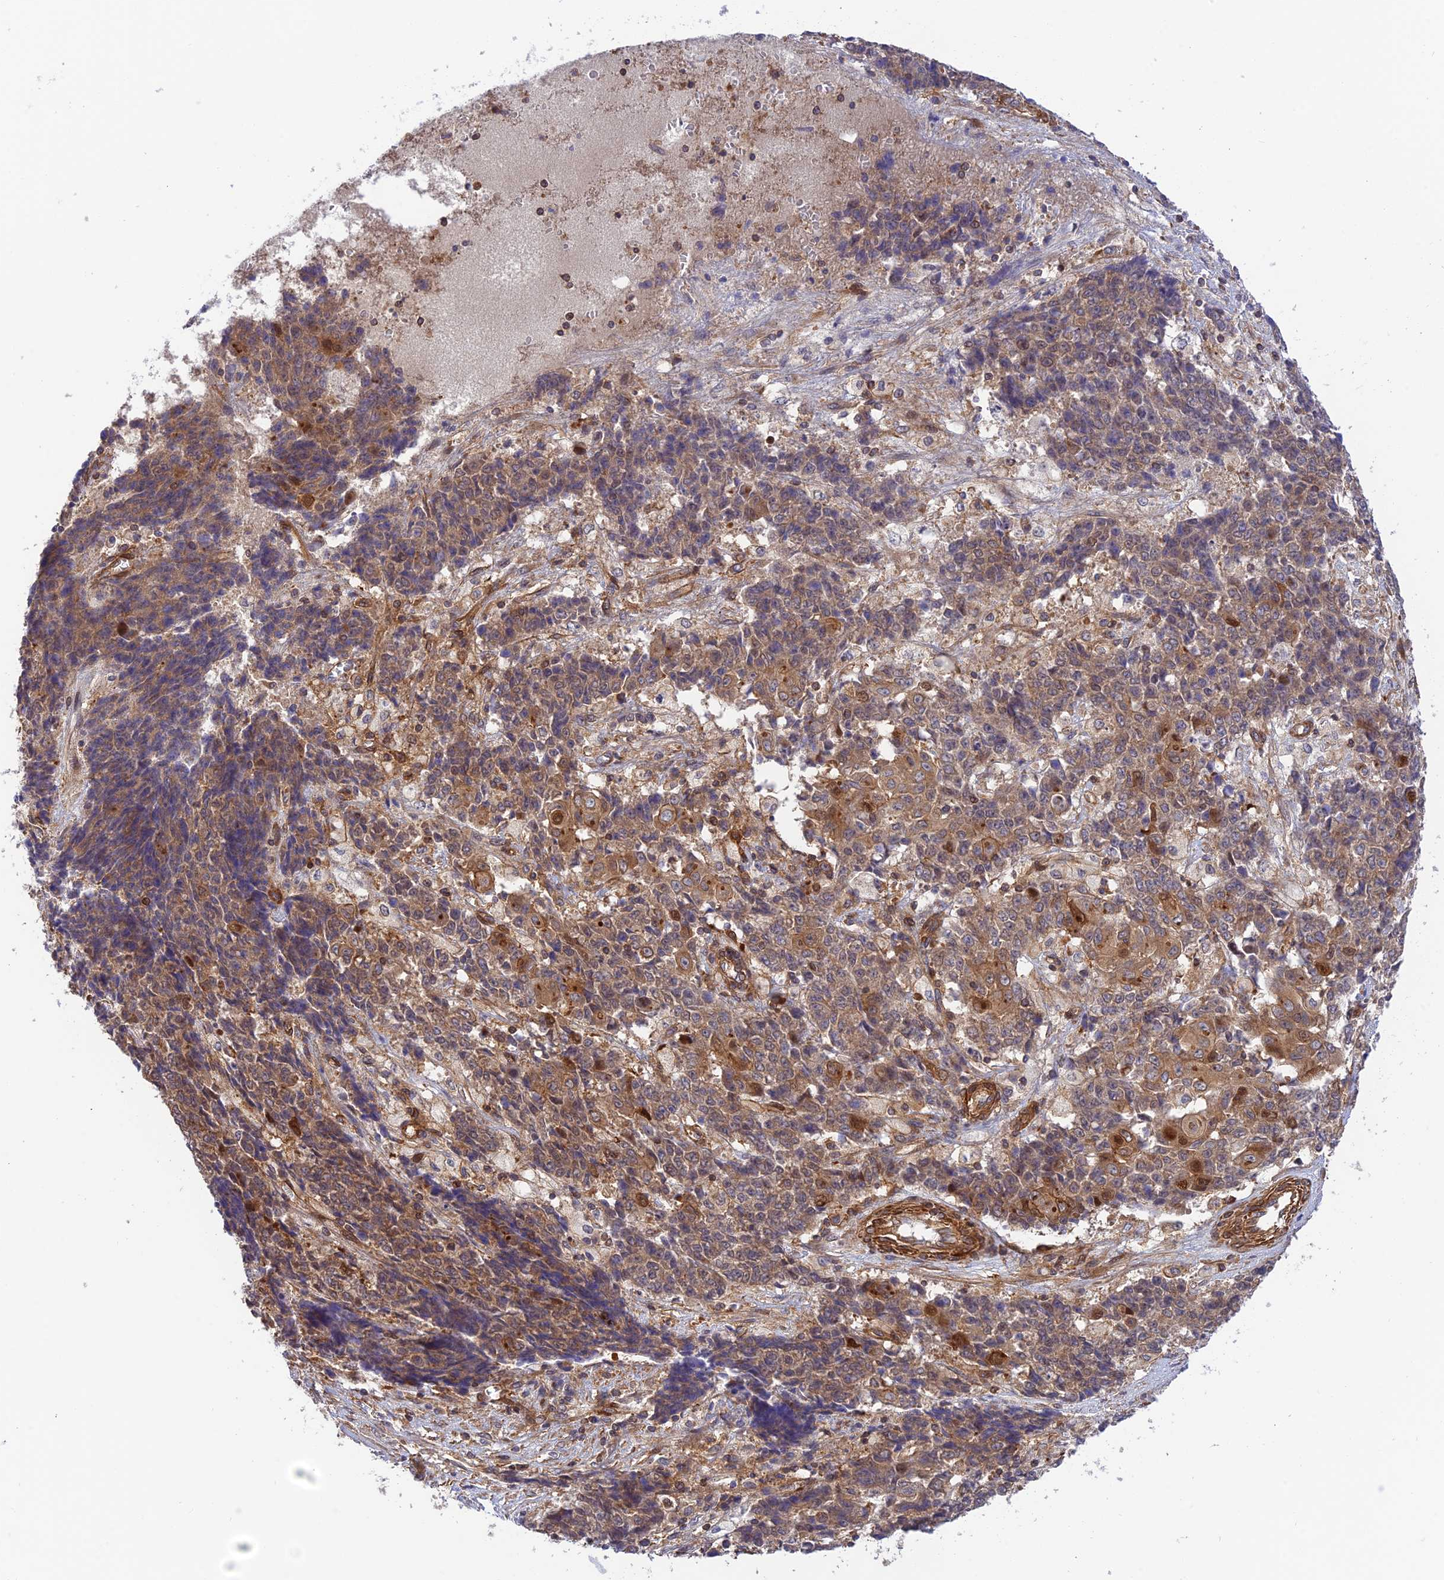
{"staining": {"intensity": "moderate", "quantity": "25%-75%", "location": "cytoplasmic/membranous"}, "tissue": "ovarian cancer", "cell_type": "Tumor cells", "image_type": "cancer", "snomed": [{"axis": "morphology", "description": "Carcinoma, endometroid"}, {"axis": "topography", "description": "Ovary"}], "caption": "Ovarian endometroid carcinoma tissue displays moderate cytoplasmic/membranous staining in about 25%-75% of tumor cells Ihc stains the protein in brown and the nuclei are stained blue.", "gene": "EVI5L", "patient": {"sex": "female", "age": 42}}